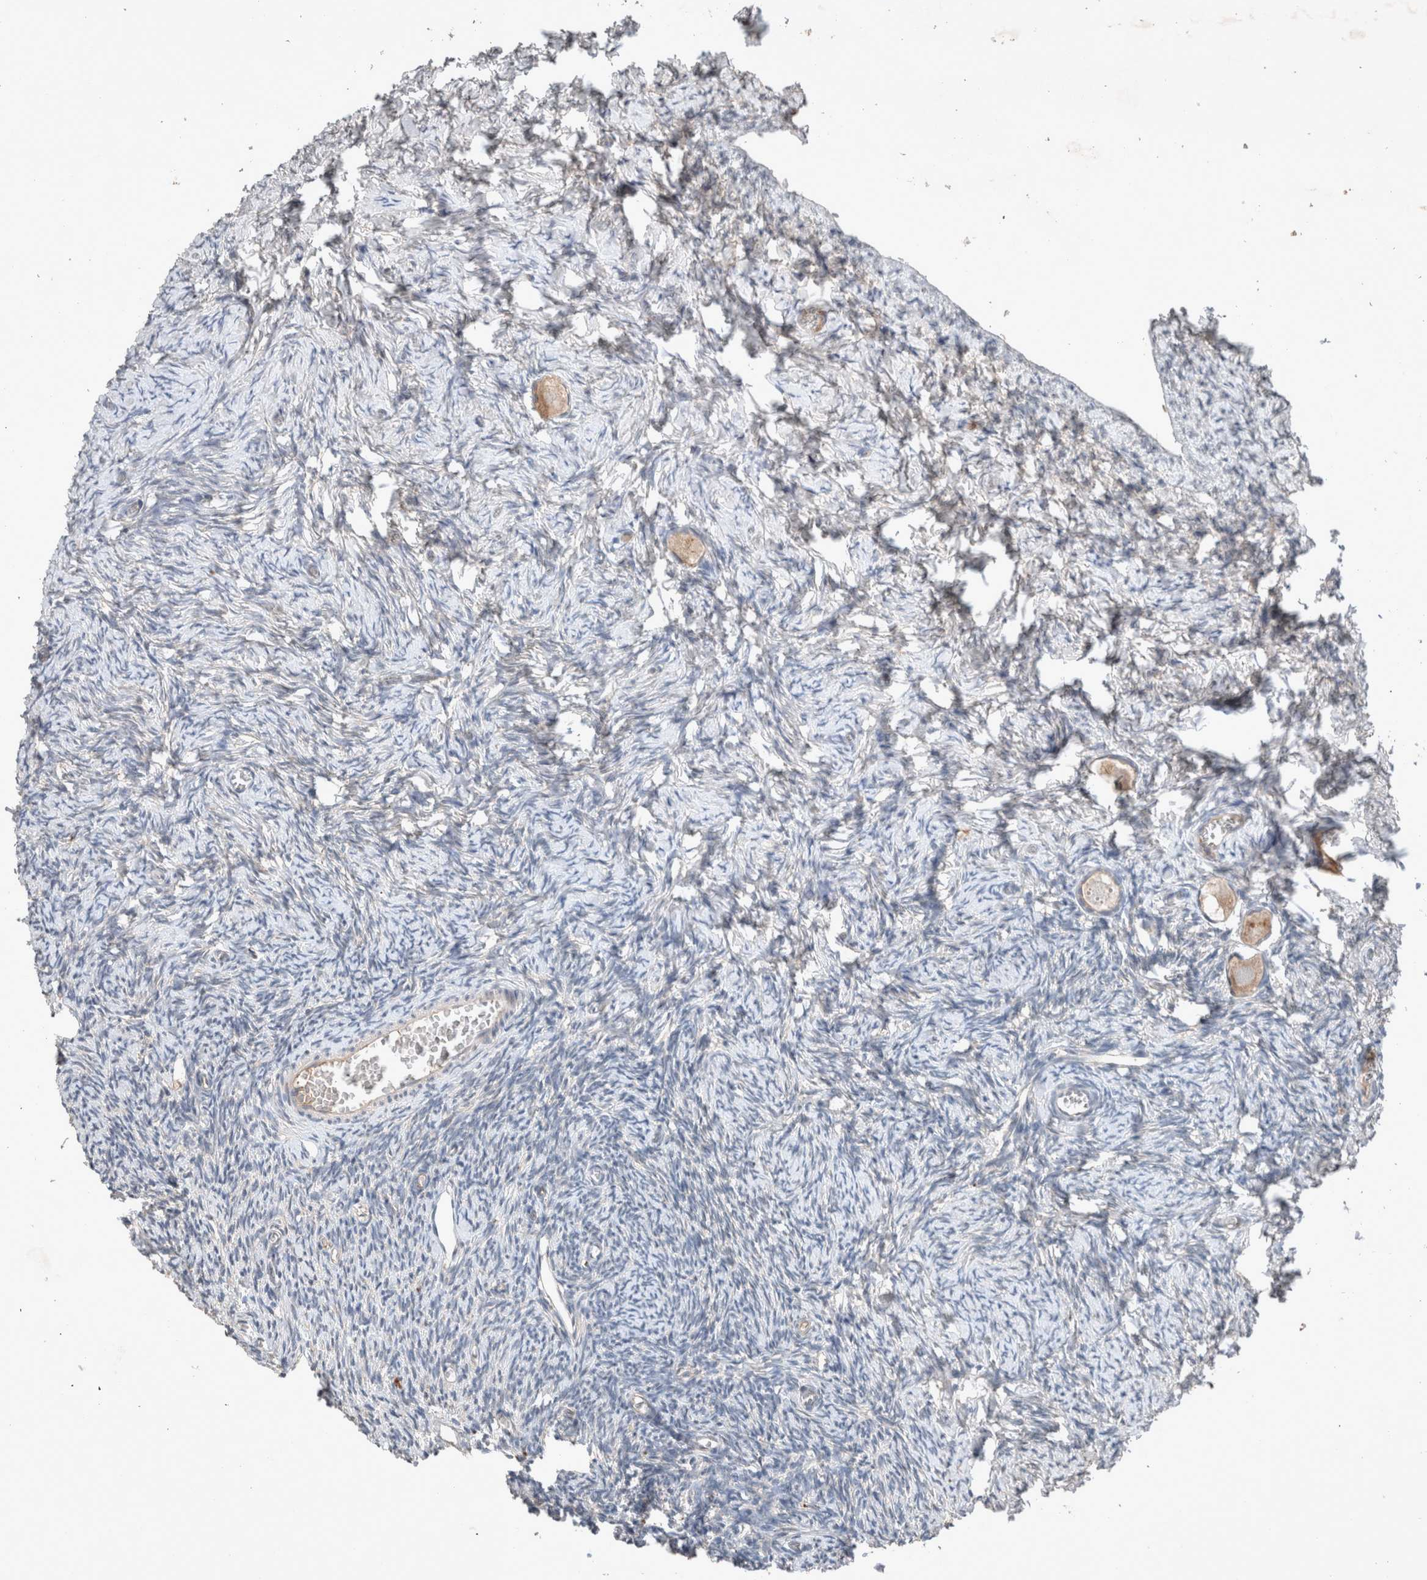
{"staining": {"intensity": "weak", "quantity": ">75%", "location": "cytoplasmic/membranous"}, "tissue": "ovary", "cell_type": "Follicle cells", "image_type": "normal", "snomed": [{"axis": "morphology", "description": "Normal tissue, NOS"}, {"axis": "topography", "description": "Ovary"}], "caption": "This is a photomicrograph of immunohistochemistry staining of benign ovary, which shows weak expression in the cytoplasmic/membranous of follicle cells.", "gene": "UGCG", "patient": {"sex": "female", "age": 27}}